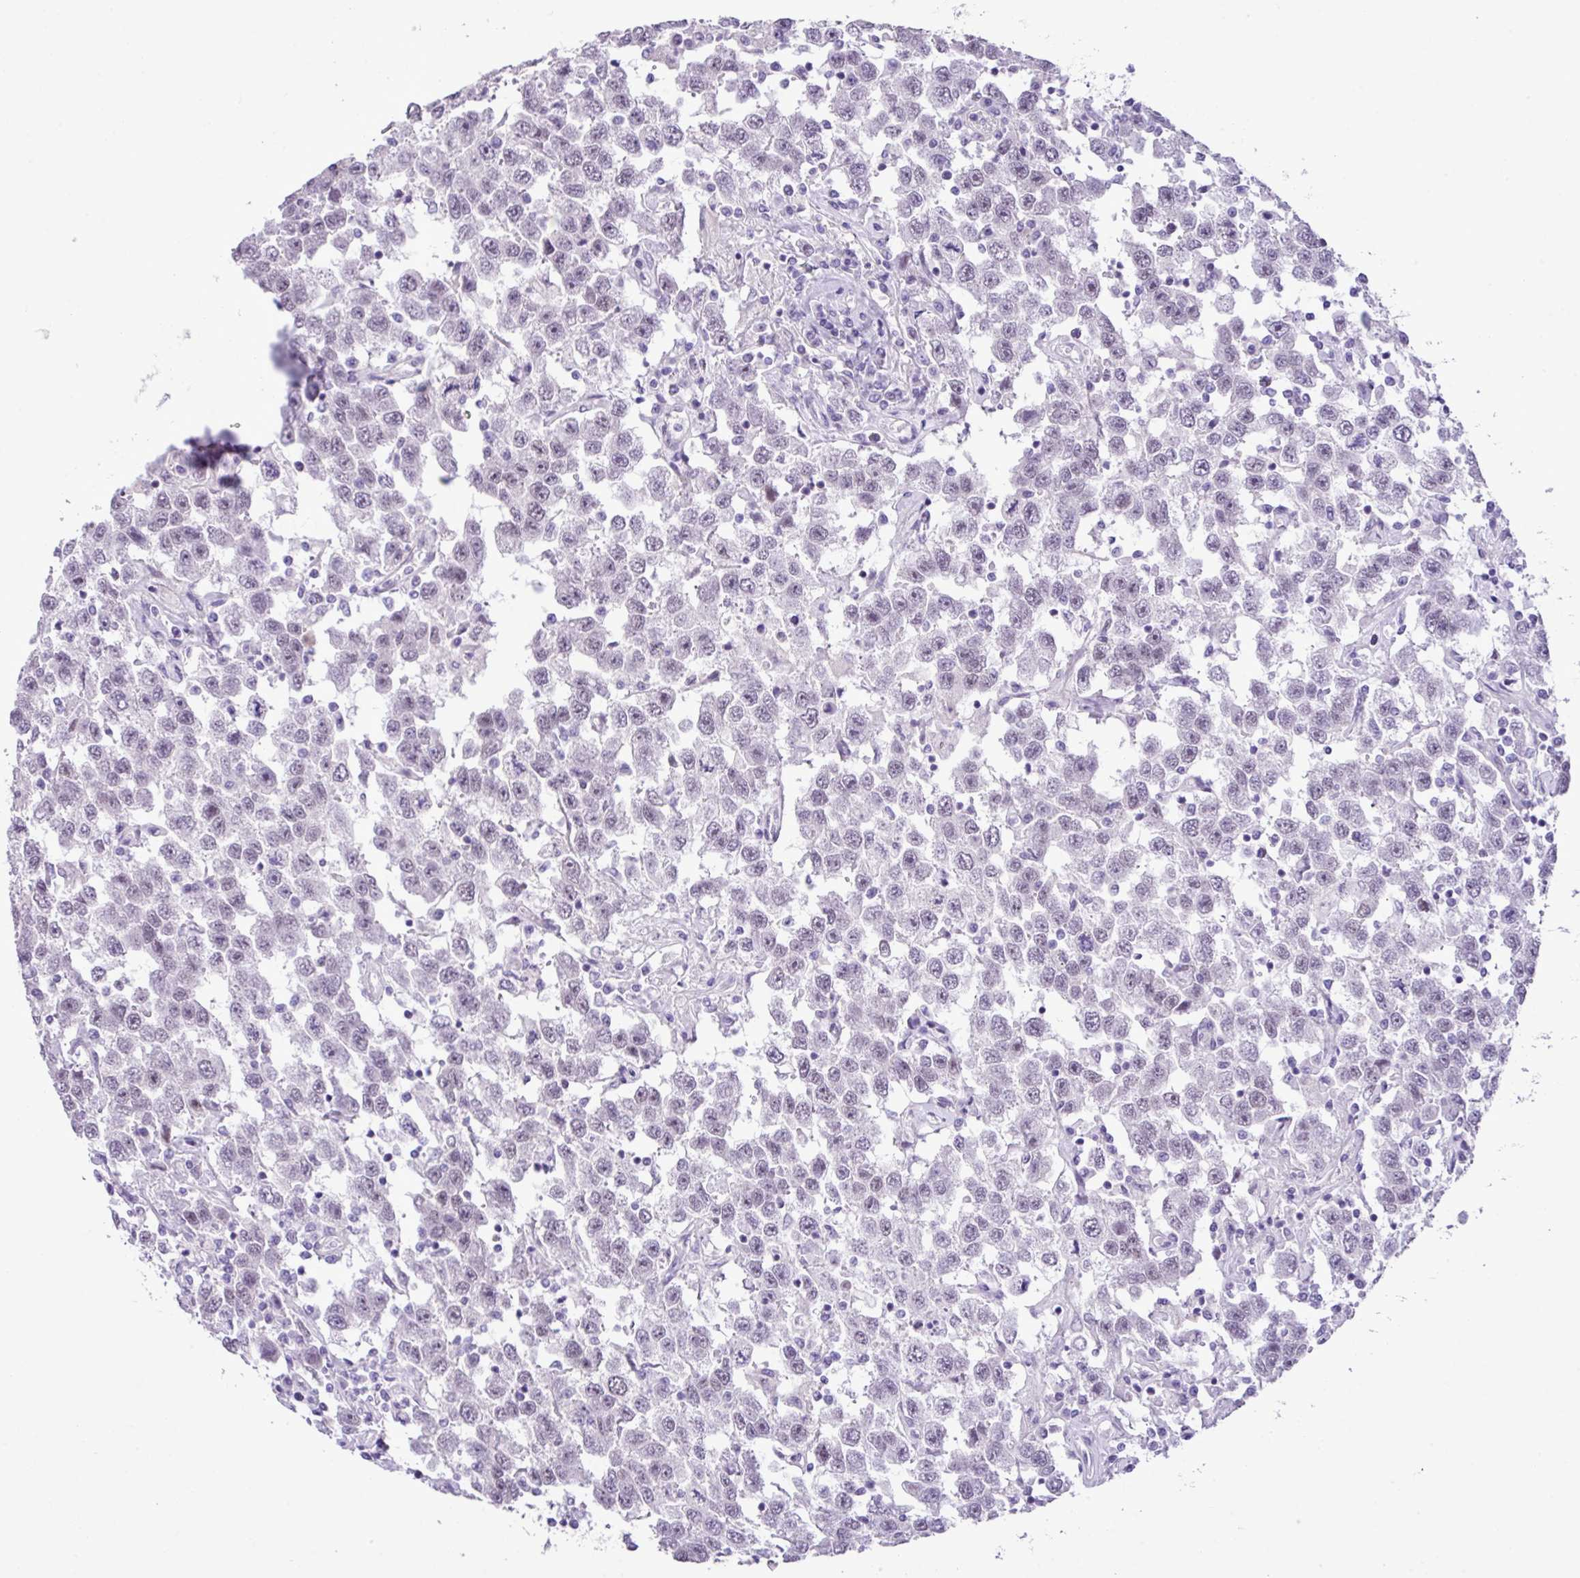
{"staining": {"intensity": "weak", "quantity": "<25%", "location": "nuclear"}, "tissue": "testis cancer", "cell_type": "Tumor cells", "image_type": "cancer", "snomed": [{"axis": "morphology", "description": "Seminoma, NOS"}, {"axis": "topography", "description": "Testis"}], "caption": "Tumor cells show no significant protein expression in seminoma (testis).", "gene": "YLPM1", "patient": {"sex": "male", "age": 41}}